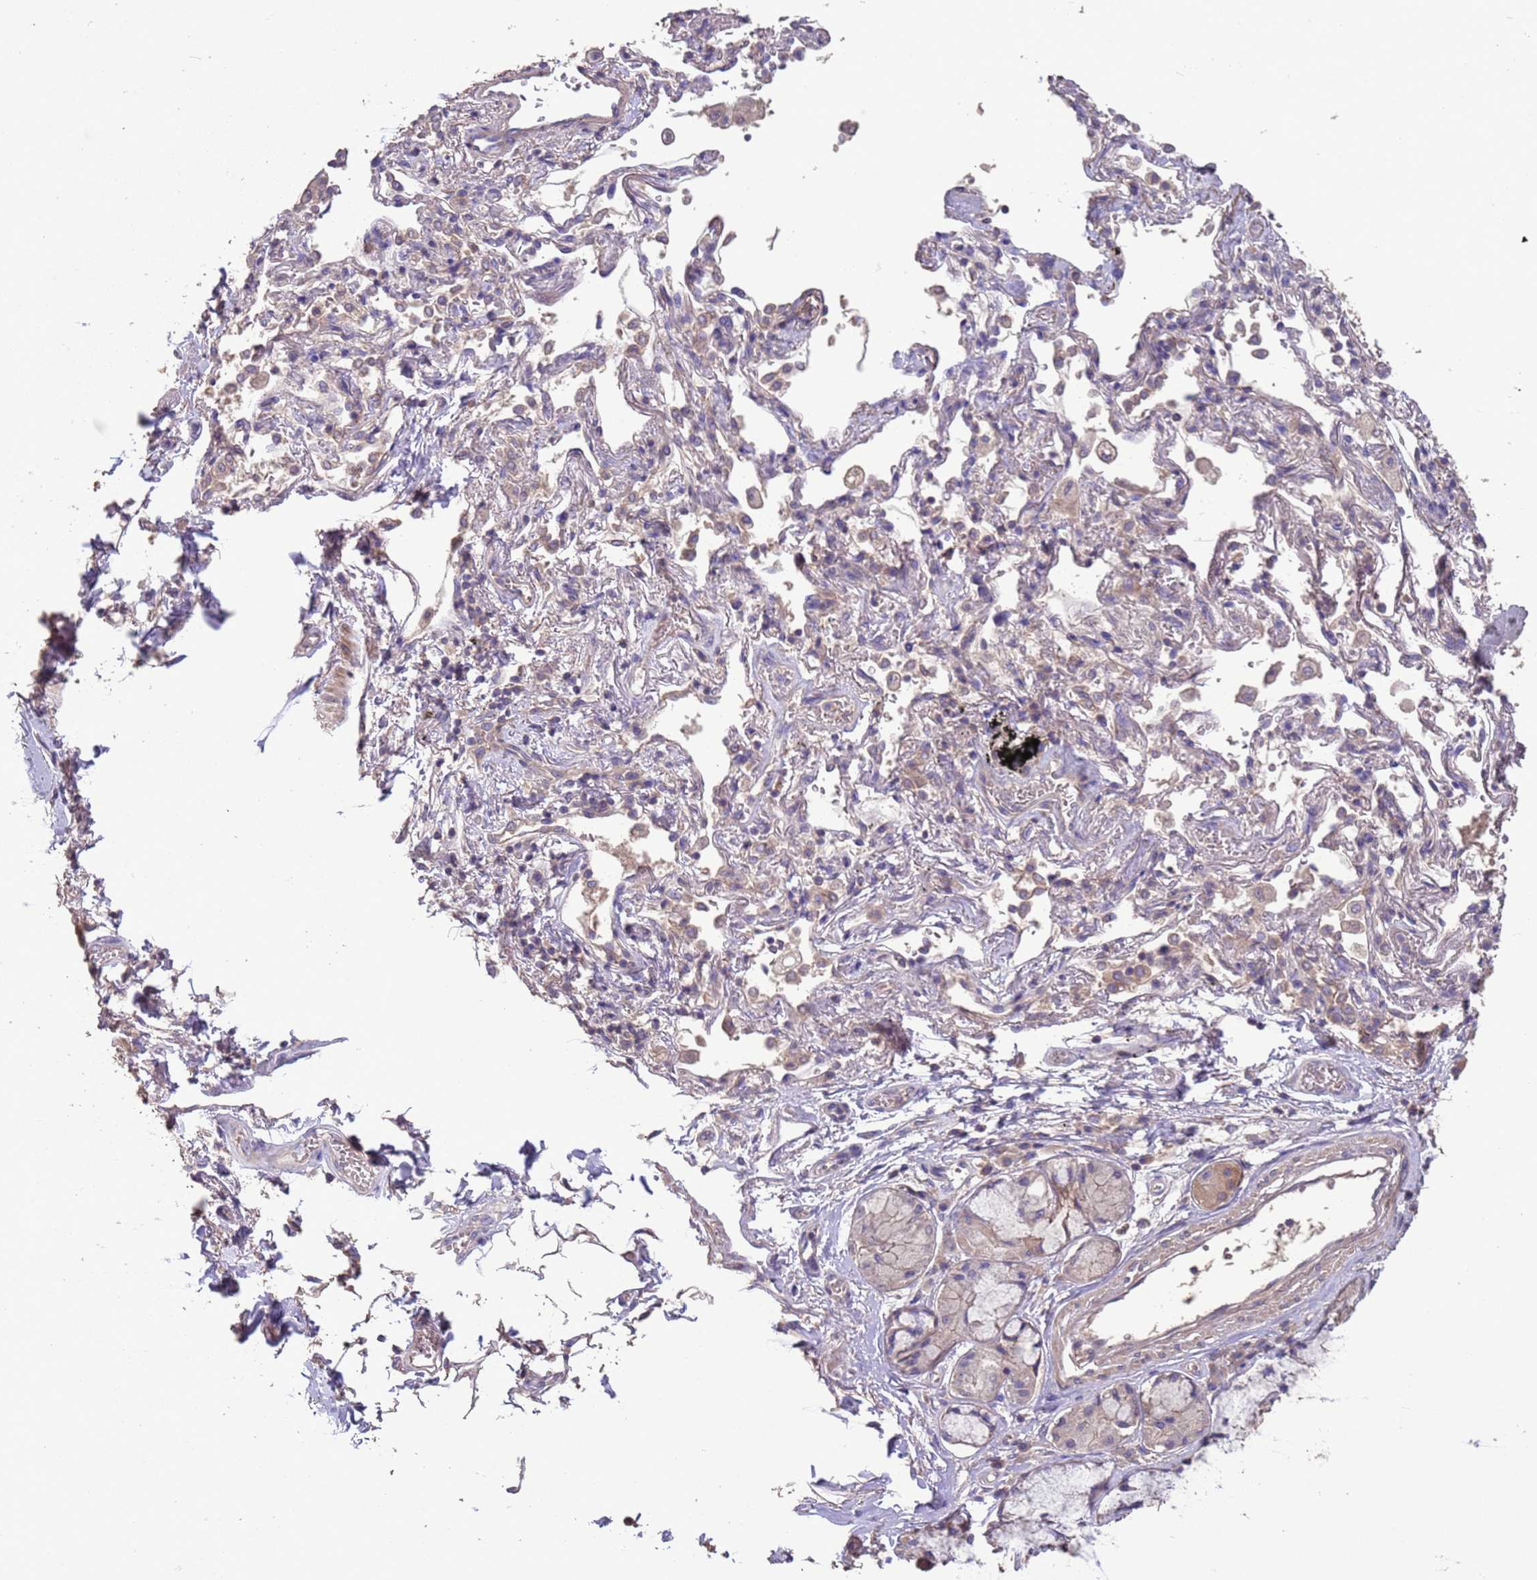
{"staining": {"intensity": "weak", "quantity": ">75%", "location": "cytoplasmic/membranous"}, "tissue": "adipose tissue", "cell_type": "Adipocytes", "image_type": "normal", "snomed": [{"axis": "morphology", "description": "Normal tissue, NOS"}, {"axis": "topography", "description": "Cartilage tissue"}], "caption": "DAB immunohistochemical staining of normal human adipose tissue reveals weak cytoplasmic/membranous protein expression in about >75% of adipocytes.", "gene": "SLC9B2", "patient": {"sex": "male", "age": 73}}